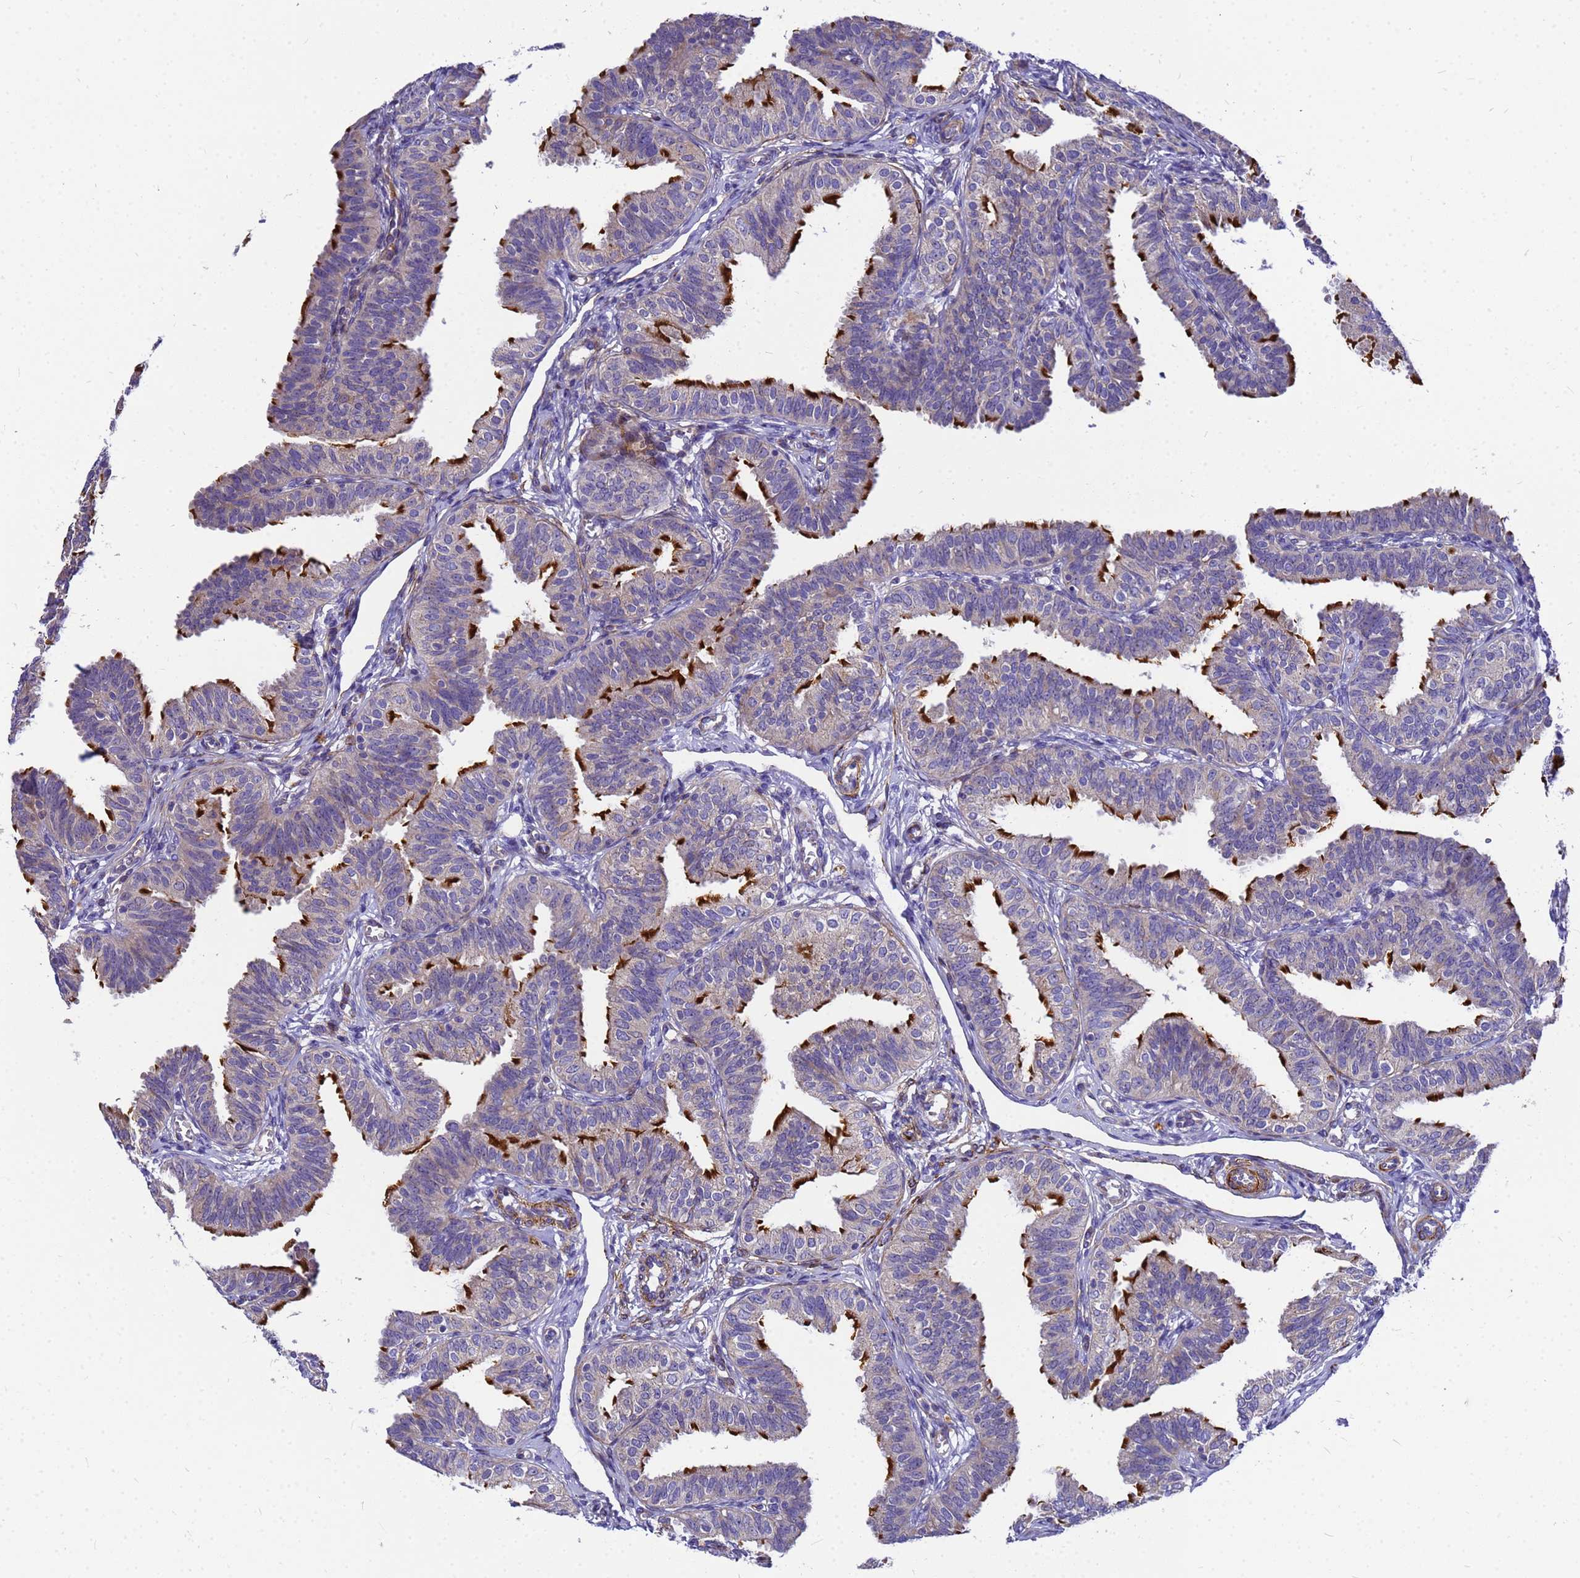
{"staining": {"intensity": "strong", "quantity": "25%-75%", "location": "cytoplasmic/membranous"}, "tissue": "fallopian tube", "cell_type": "Glandular cells", "image_type": "normal", "snomed": [{"axis": "morphology", "description": "Normal tissue, NOS"}, {"axis": "topography", "description": "Fallopian tube"}], "caption": "Protein analysis of unremarkable fallopian tube displays strong cytoplasmic/membranous expression in about 25%-75% of glandular cells.", "gene": "POP7", "patient": {"sex": "female", "age": 35}}